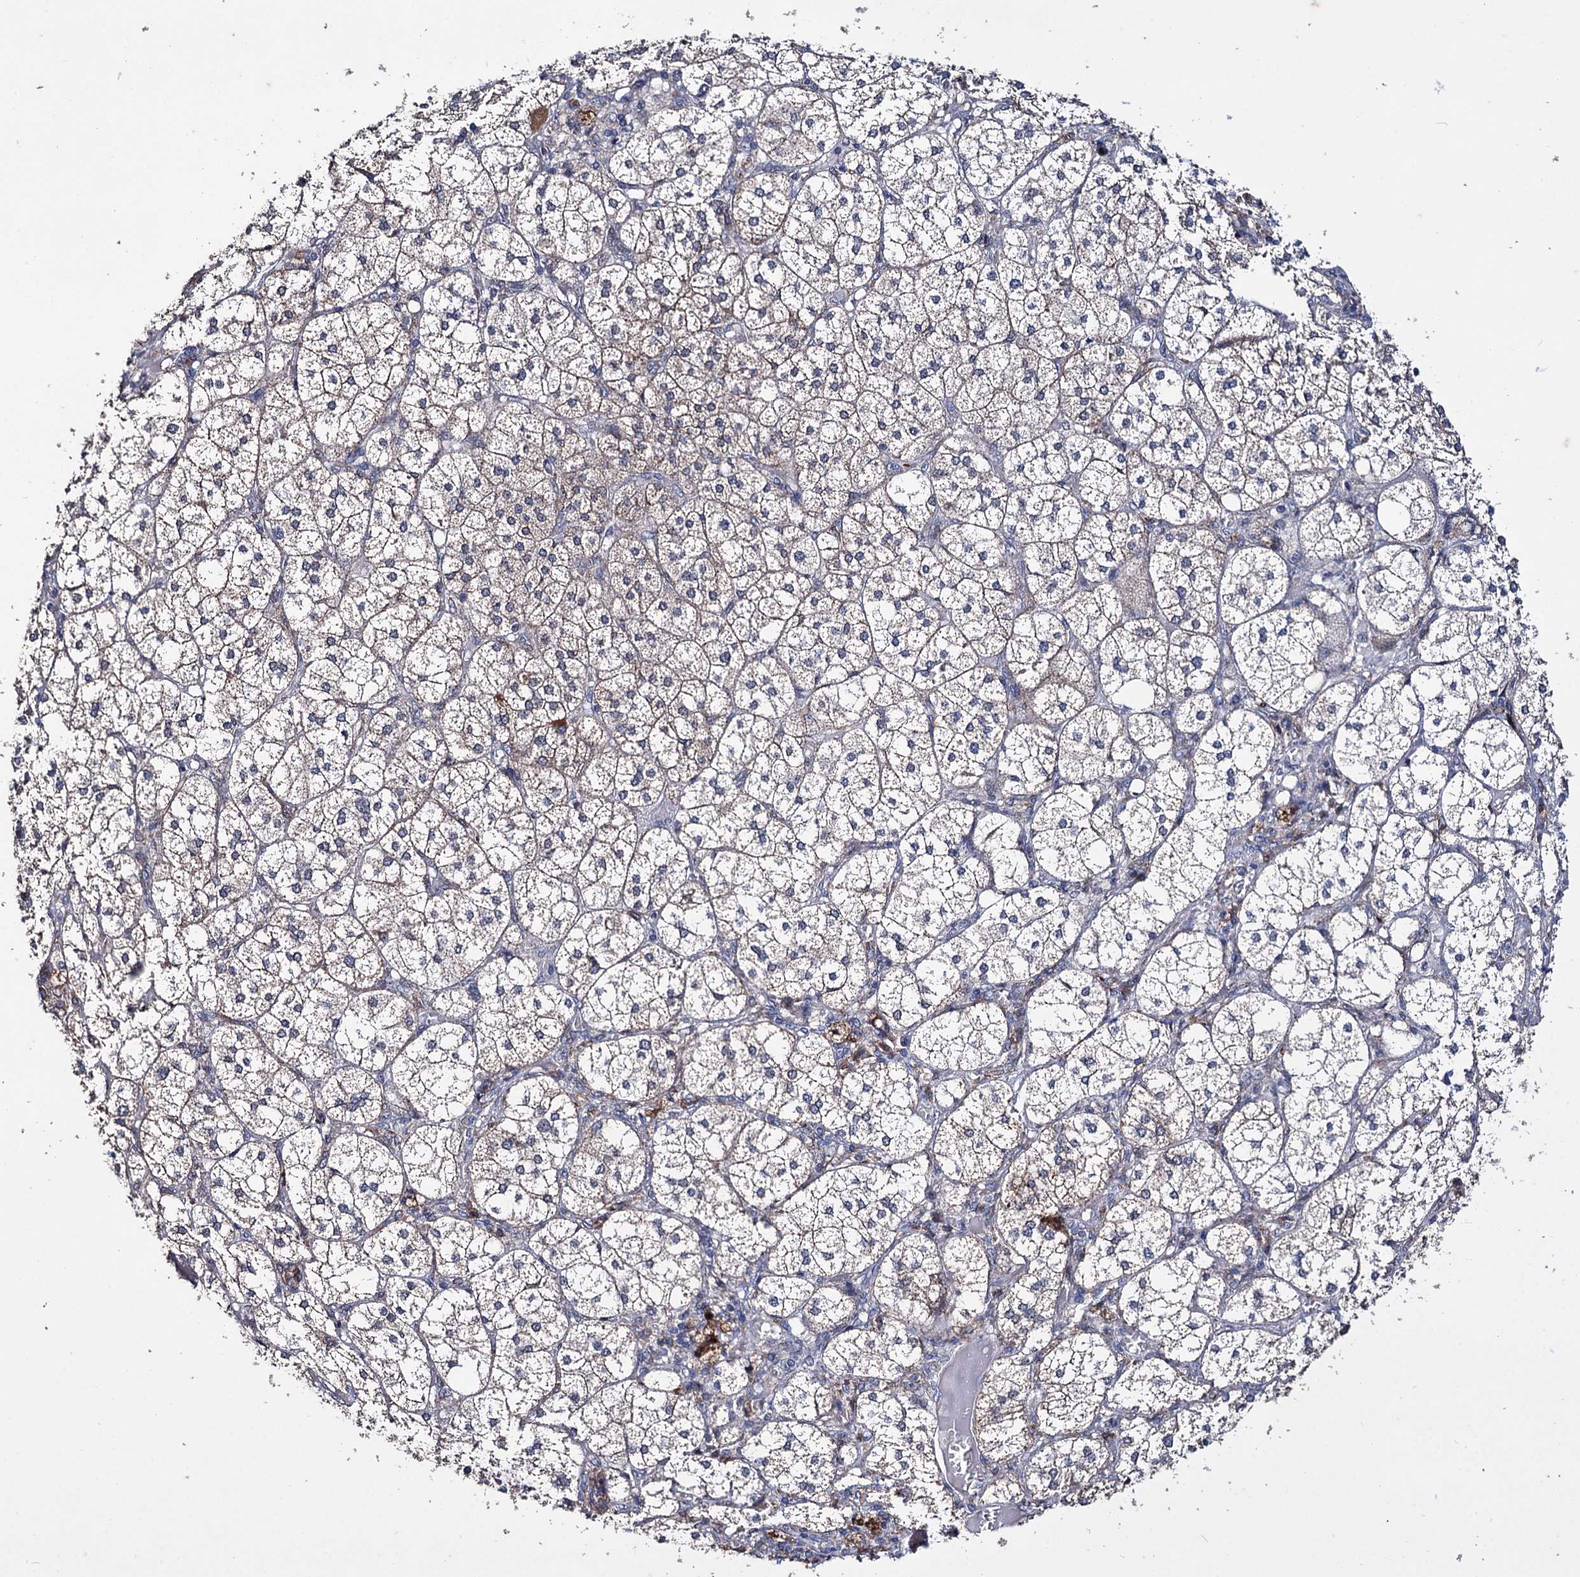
{"staining": {"intensity": "moderate", "quantity": "25%-75%", "location": "cytoplasmic/membranous"}, "tissue": "adrenal gland", "cell_type": "Glandular cells", "image_type": "normal", "snomed": [{"axis": "morphology", "description": "Normal tissue, NOS"}, {"axis": "topography", "description": "Adrenal gland"}], "caption": "Protein staining of unremarkable adrenal gland displays moderate cytoplasmic/membranous staining in about 25%-75% of glandular cells.", "gene": "CLPB", "patient": {"sex": "female", "age": 61}}